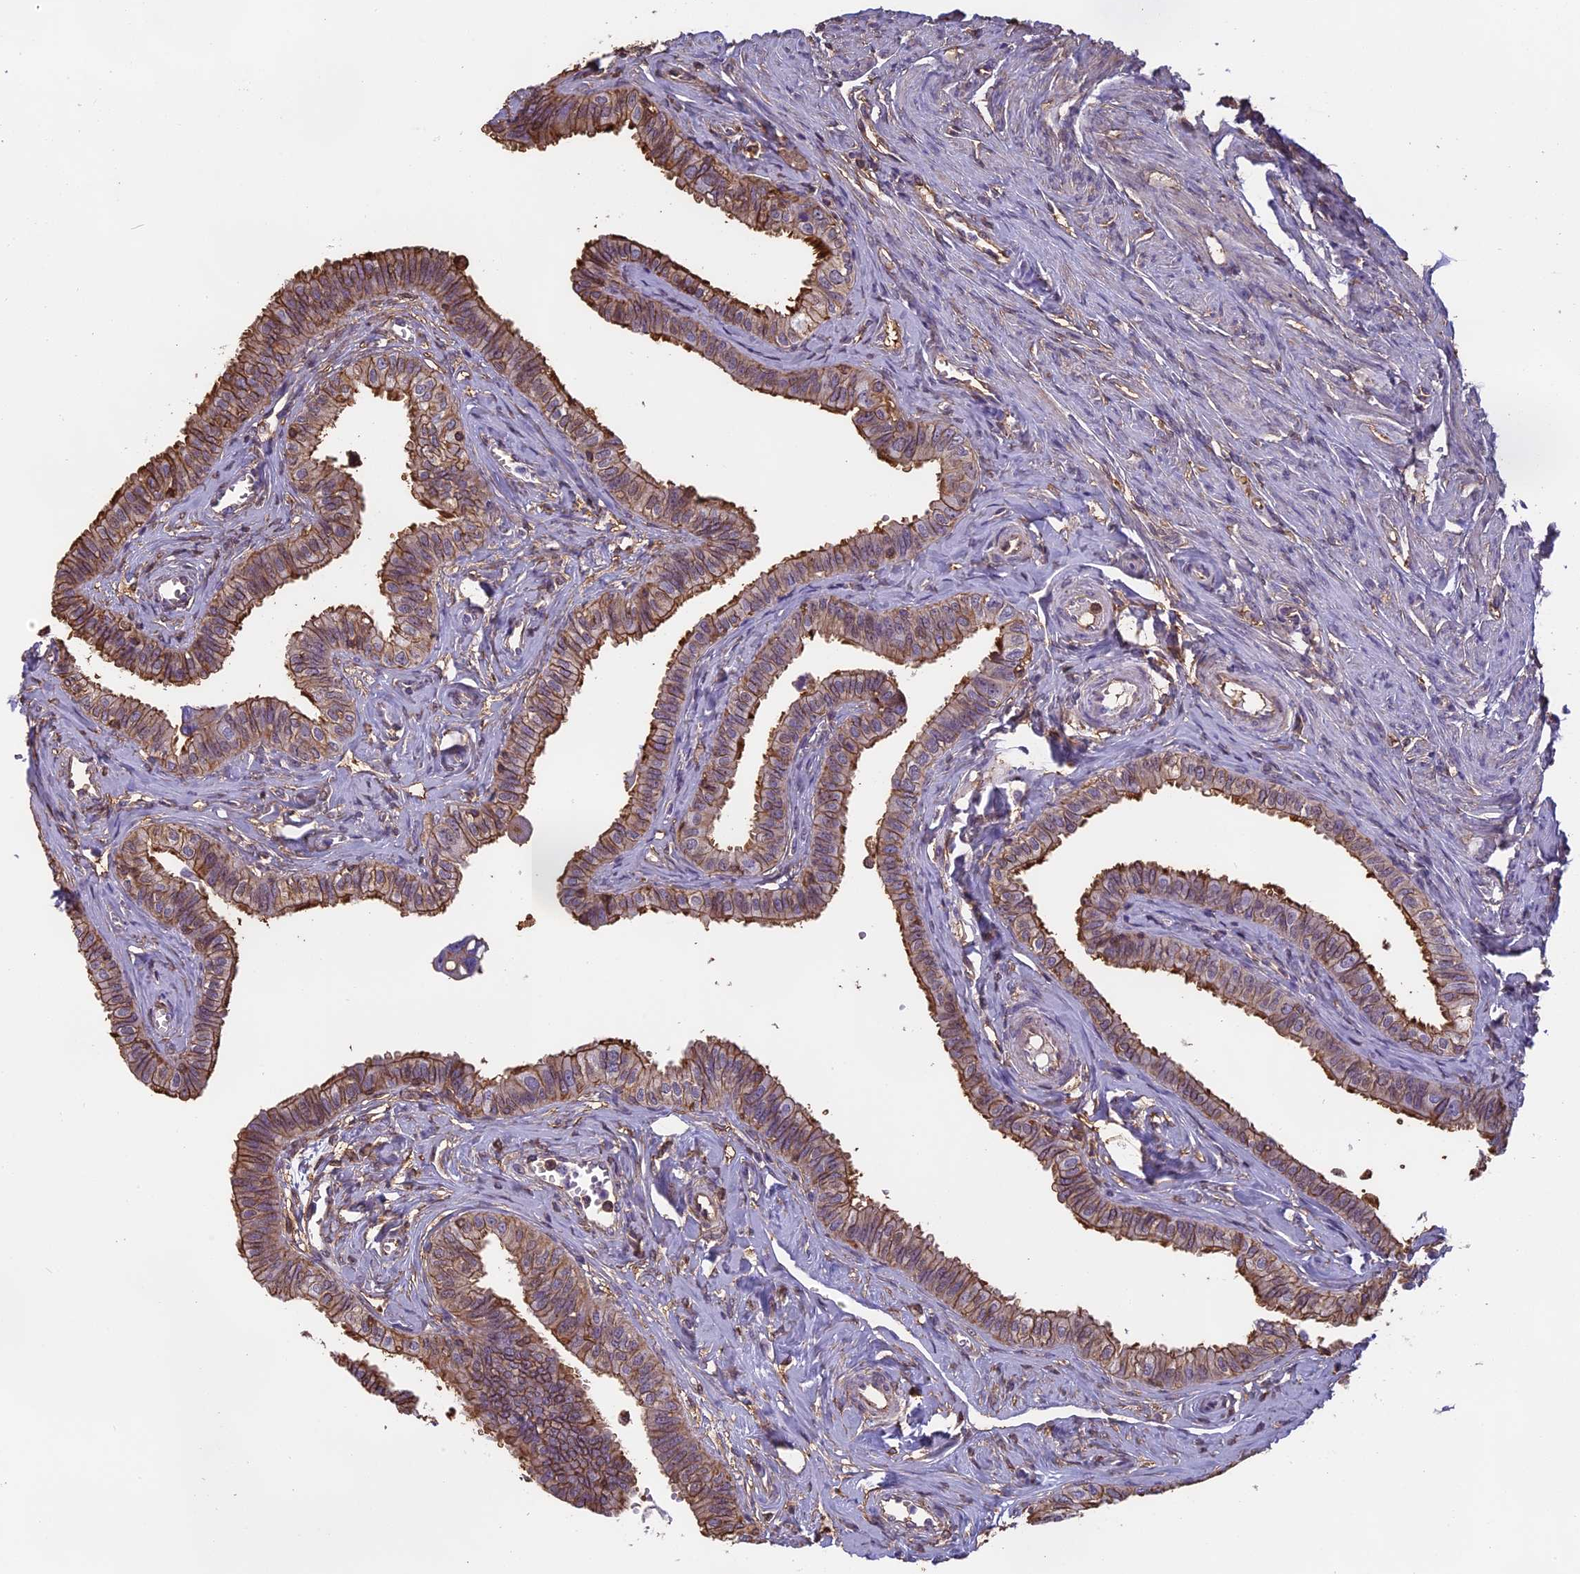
{"staining": {"intensity": "moderate", "quantity": ">75%", "location": "cytoplasmic/membranous"}, "tissue": "fallopian tube", "cell_type": "Glandular cells", "image_type": "normal", "snomed": [{"axis": "morphology", "description": "Normal tissue, NOS"}, {"axis": "morphology", "description": "Carcinoma, NOS"}, {"axis": "topography", "description": "Fallopian tube"}, {"axis": "topography", "description": "Ovary"}], "caption": "Immunohistochemical staining of unremarkable human fallopian tube exhibits moderate cytoplasmic/membranous protein staining in about >75% of glandular cells.", "gene": "TMEM255B", "patient": {"sex": "female", "age": 59}}